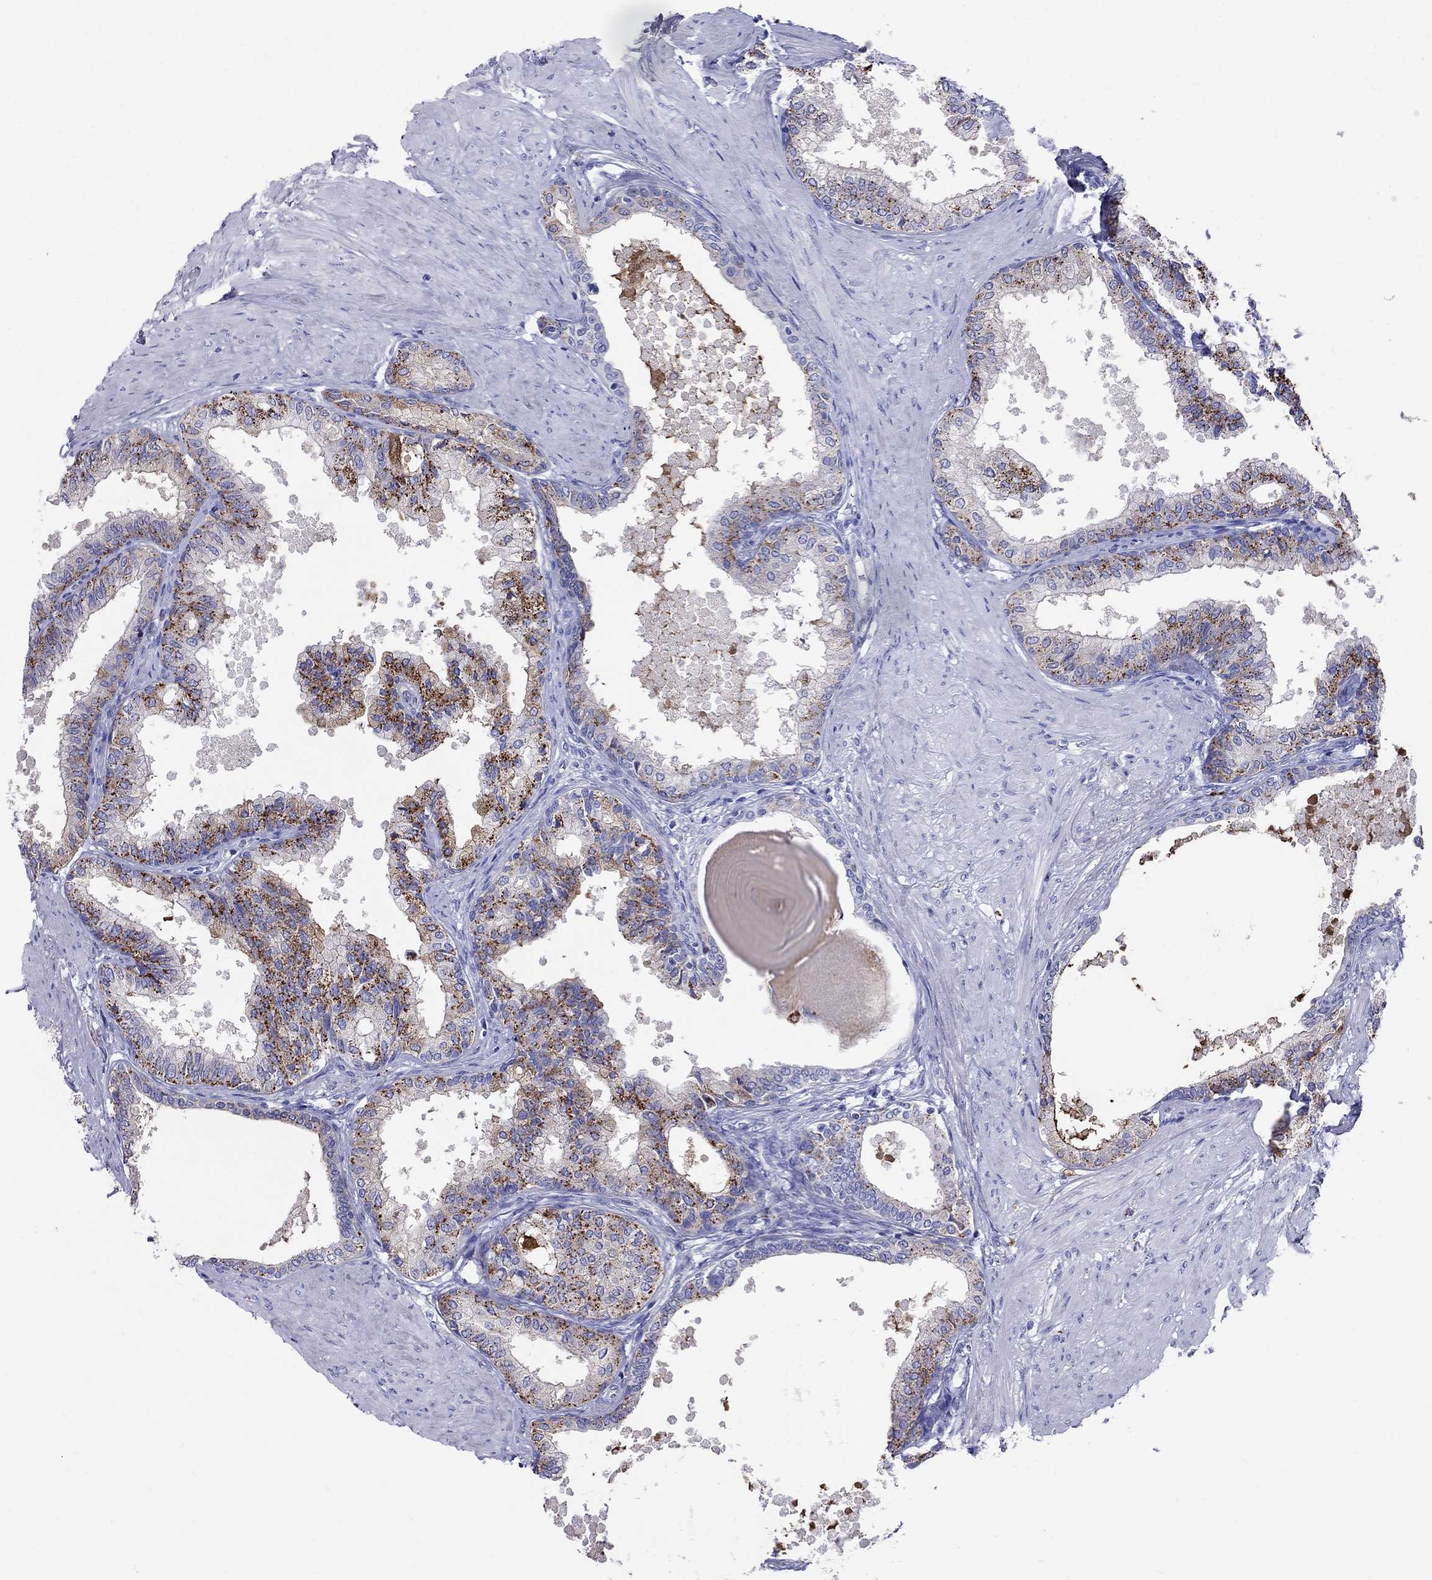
{"staining": {"intensity": "strong", "quantity": ">75%", "location": "cytoplasmic/membranous"}, "tissue": "prostate", "cell_type": "Glandular cells", "image_type": "normal", "snomed": [{"axis": "morphology", "description": "Normal tissue, NOS"}, {"axis": "topography", "description": "Prostate"}], "caption": "Immunohistochemistry of benign human prostate exhibits high levels of strong cytoplasmic/membranous positivity in about >75% of glandular cells. (Stains: DAB (3,3'-diaminobenzidine) in brown, nuclei in blue, Microscopy: brightfield microscopy at high magnification).", "gene": "CLPSL2", "patient": {"sex": "male", "age": 63}}